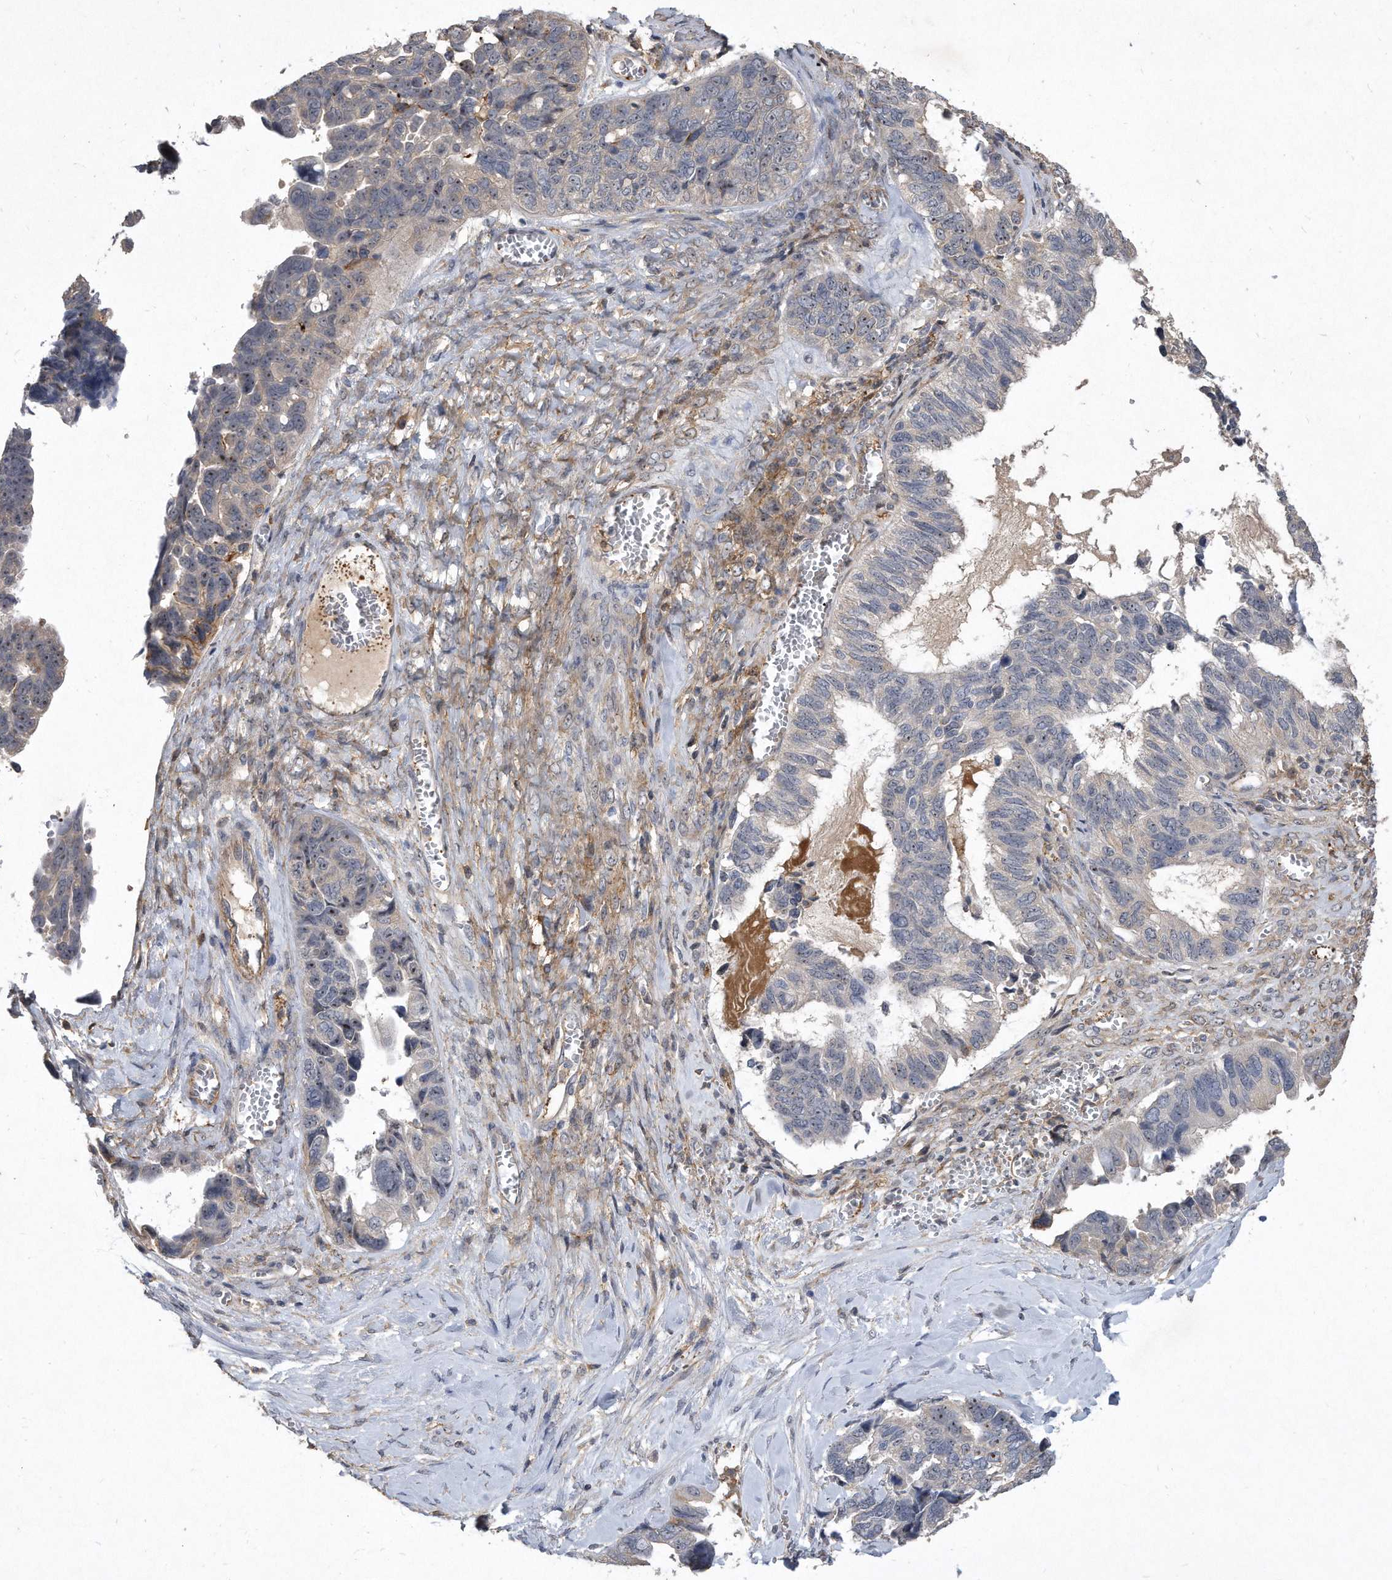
{"staining": {"intensity": "weak", "quantity": "25%-75%", "location": "nuclear"}, "tissue": "ovarian cancer", "cell_type": "Tumor cells", "image_type": "cancer", "snomed": [{"axis": "morphology", "description": "Cystadenocarcinoma, serous, NOS"}, {"axis": "topography", "description": "Ovary"}], "caption": "Immunohistochemistry histopathology image of serous cystadenocarcinoma (ovarian) stained for a protein (brown), which reveals low levels of weak nuclear expression in approximately 25%-75% of tumor cells.", "gene": "PGBD2", "patient": {"sex": "female", "age": 79}}